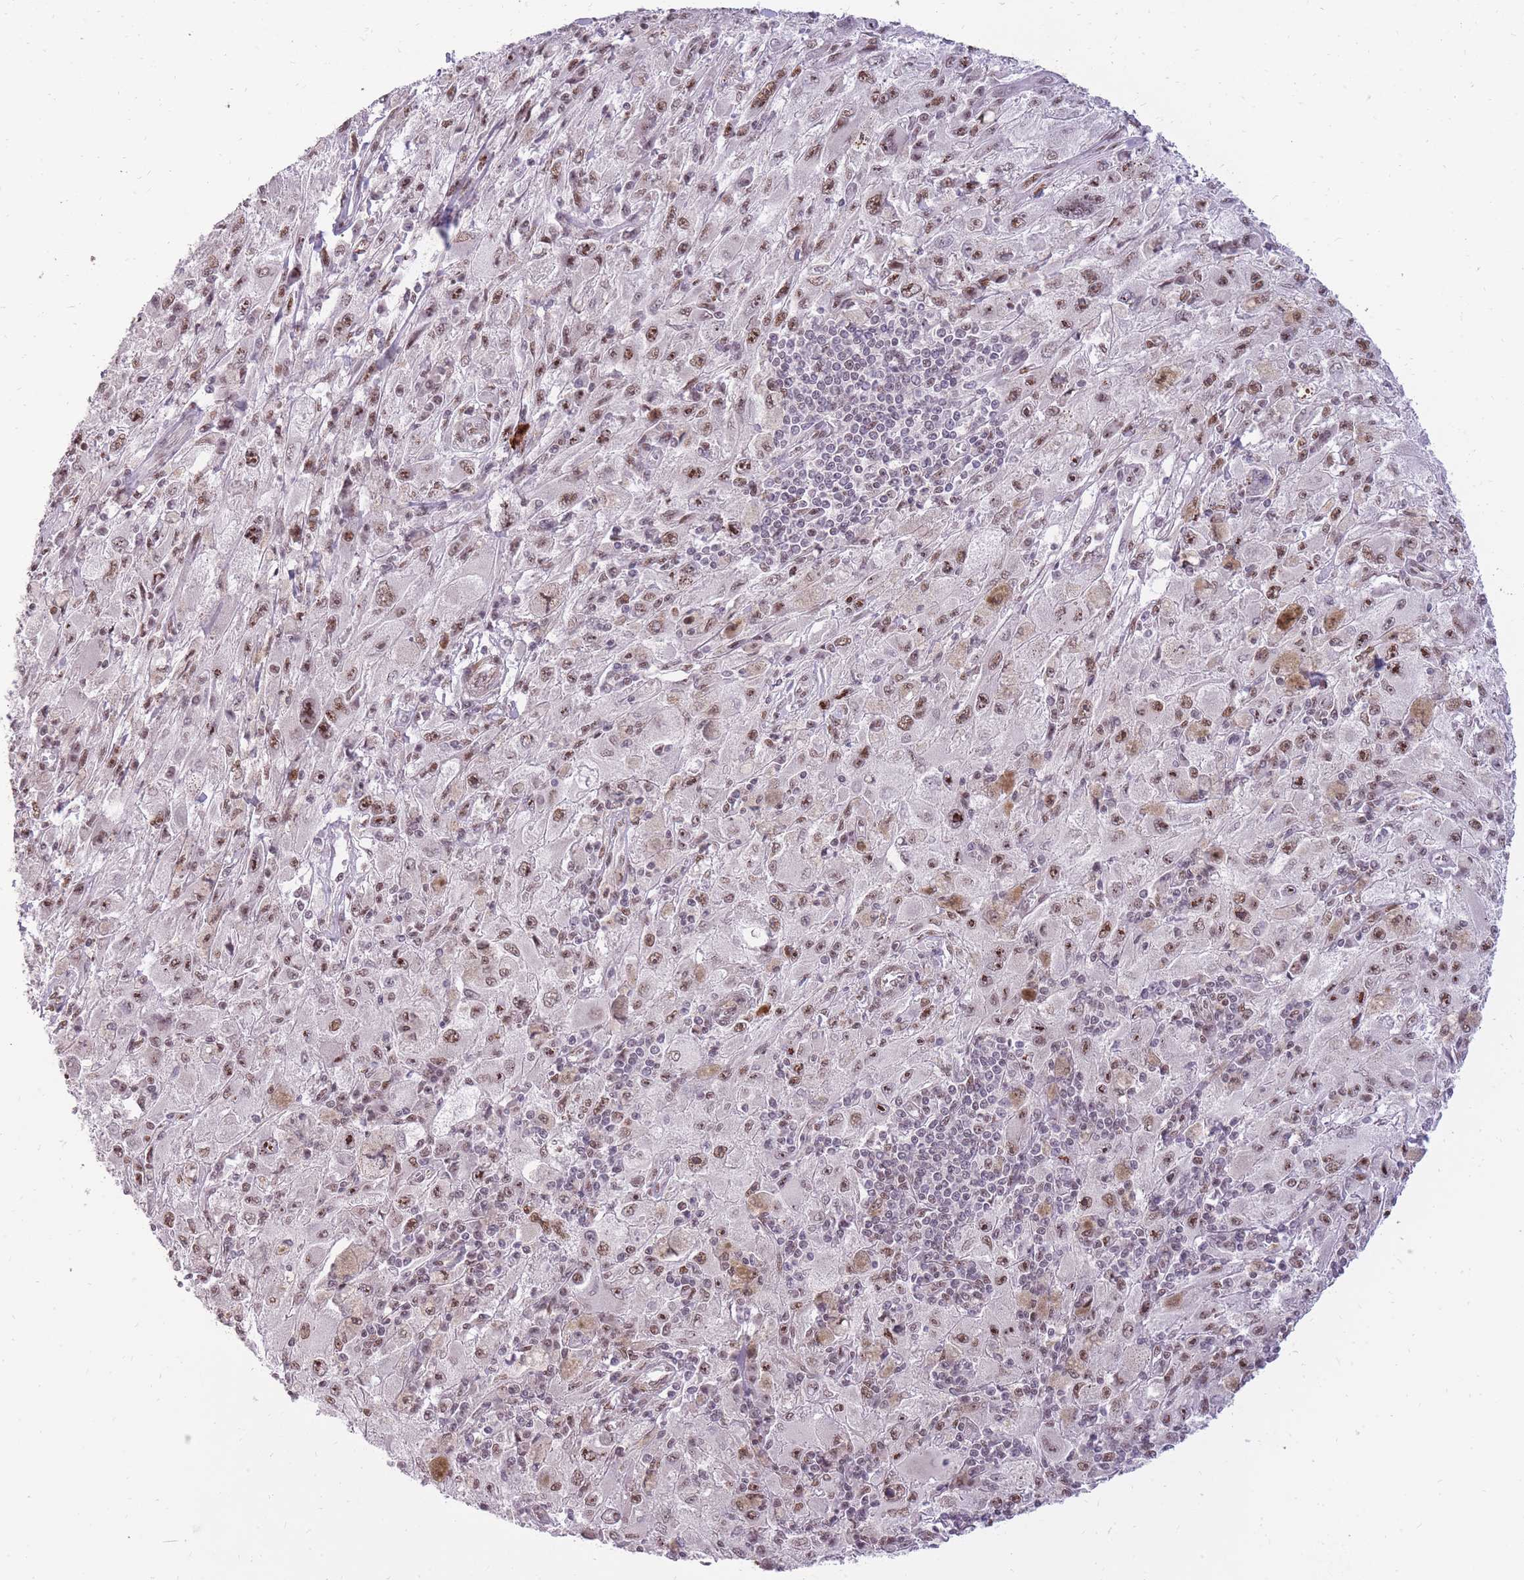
{"staining": {"intensity": "moderate", "quantity": ">75%", "location": "nuclear"}, "tissue": "melanoma", "cell_type": "Tumor cells", "image_type": "cancer", "snomed": [{"axis": "morphology", "description": "Malignant melanoma, Metastatic site"}, {"axis": "topography", "description": "Skin"}], "caption": "Protein expression analysis of melanoma reveals moderate nuclear expression in approximately >75% of tumor cells.", "gene": "TIGD1", "patient": {"sex": "male", "age": 53}}